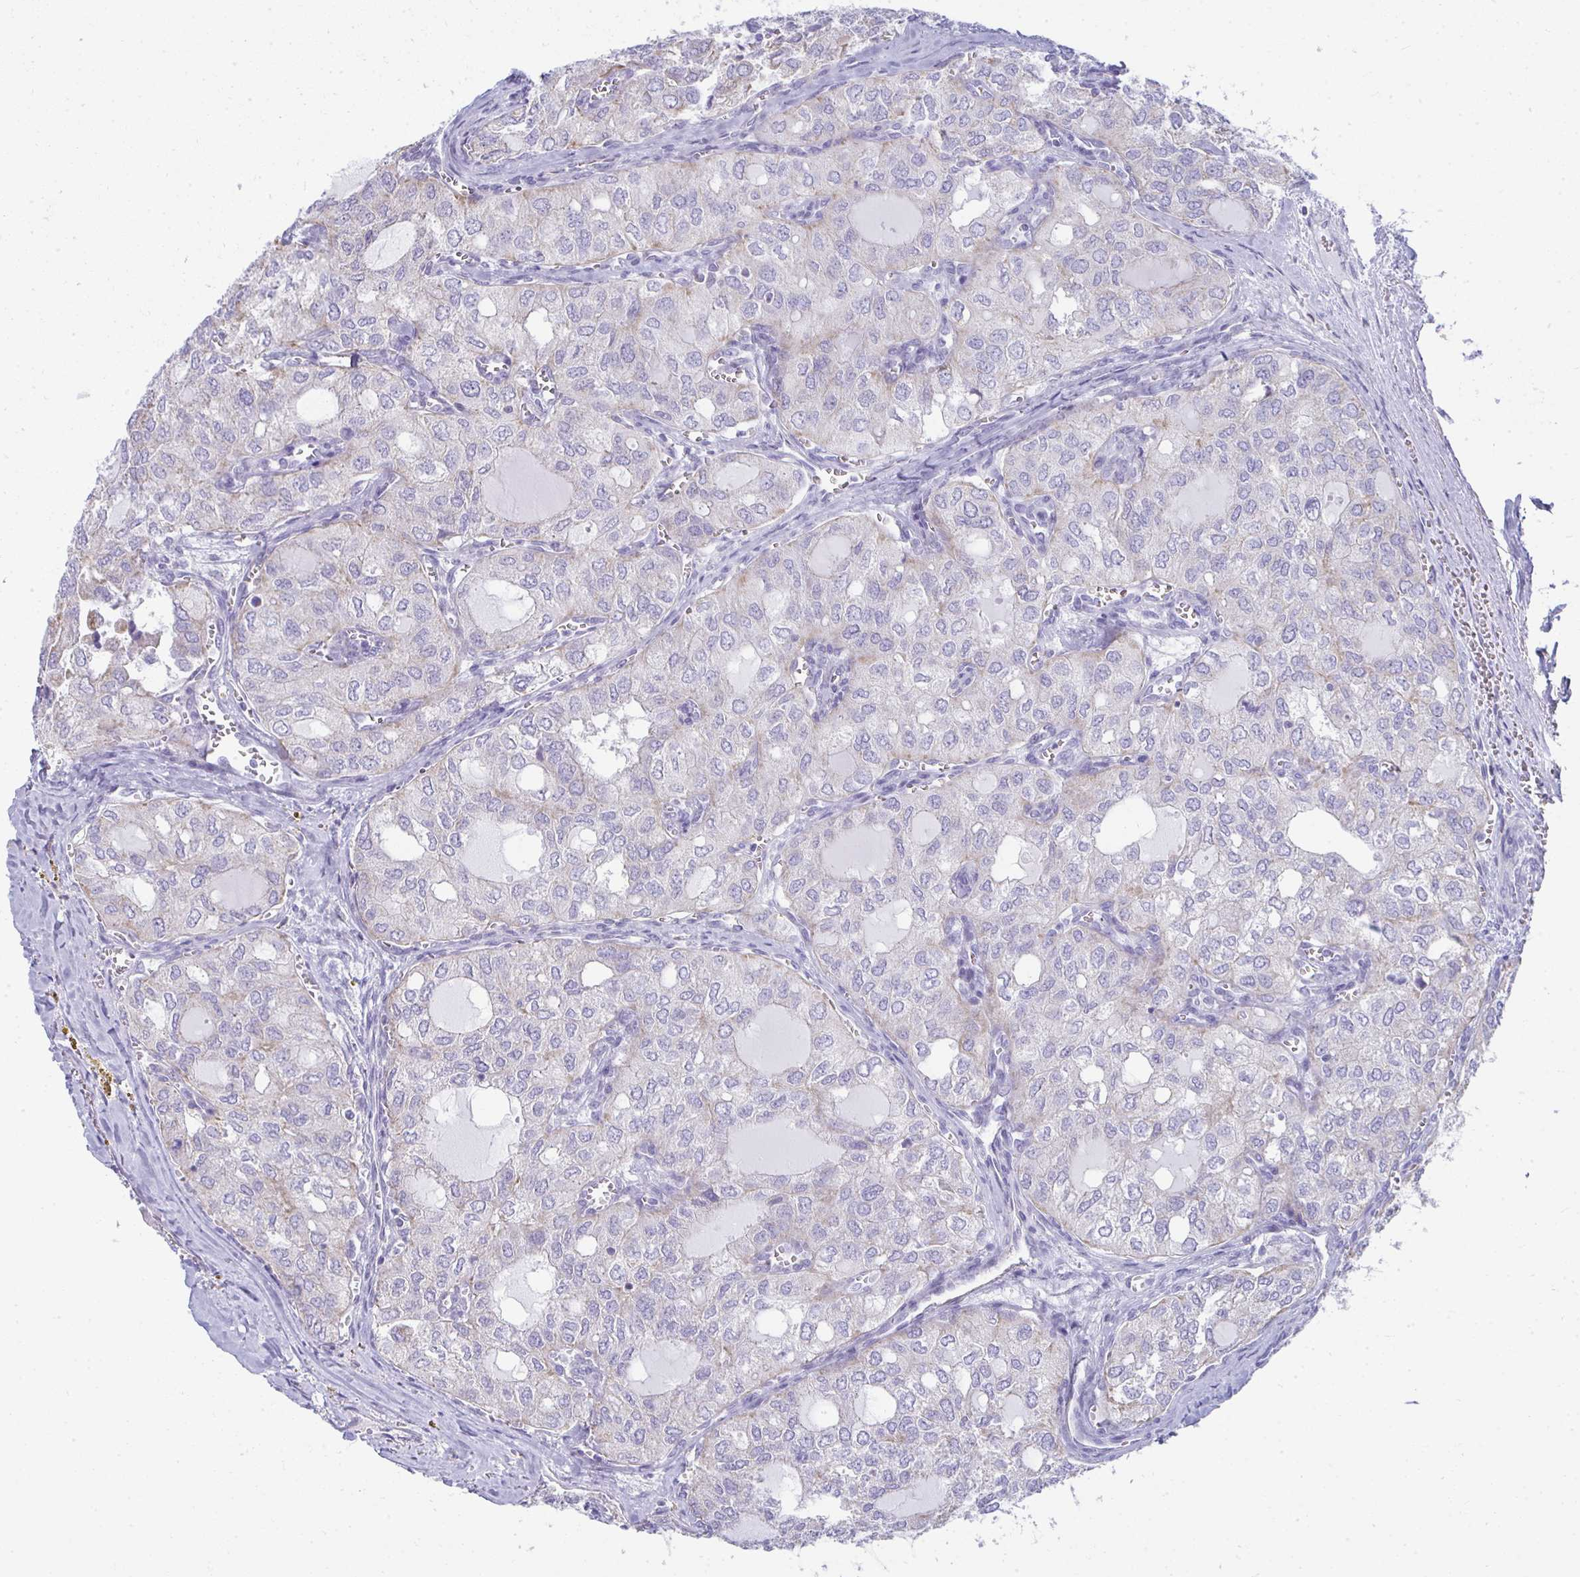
{"staining": {"intensity": "negative", "quantity": "none", "location": "none"}, "tissue": "thyroid cancer", "cell_type": "Tumor cells", "image_type": "cancer", "snomed": [{"axis": "morphology", "description": "Follicular adenoma carcinoma, NOS"}, {"axis": "topography", "description": "Thyroid gland"}], "caption": "Micrograph shows no significant protein positivity in tumor cells of thyroid cancer.", "gene": "SLC6A1", "patient": {"sex": "male", "age": 75}}